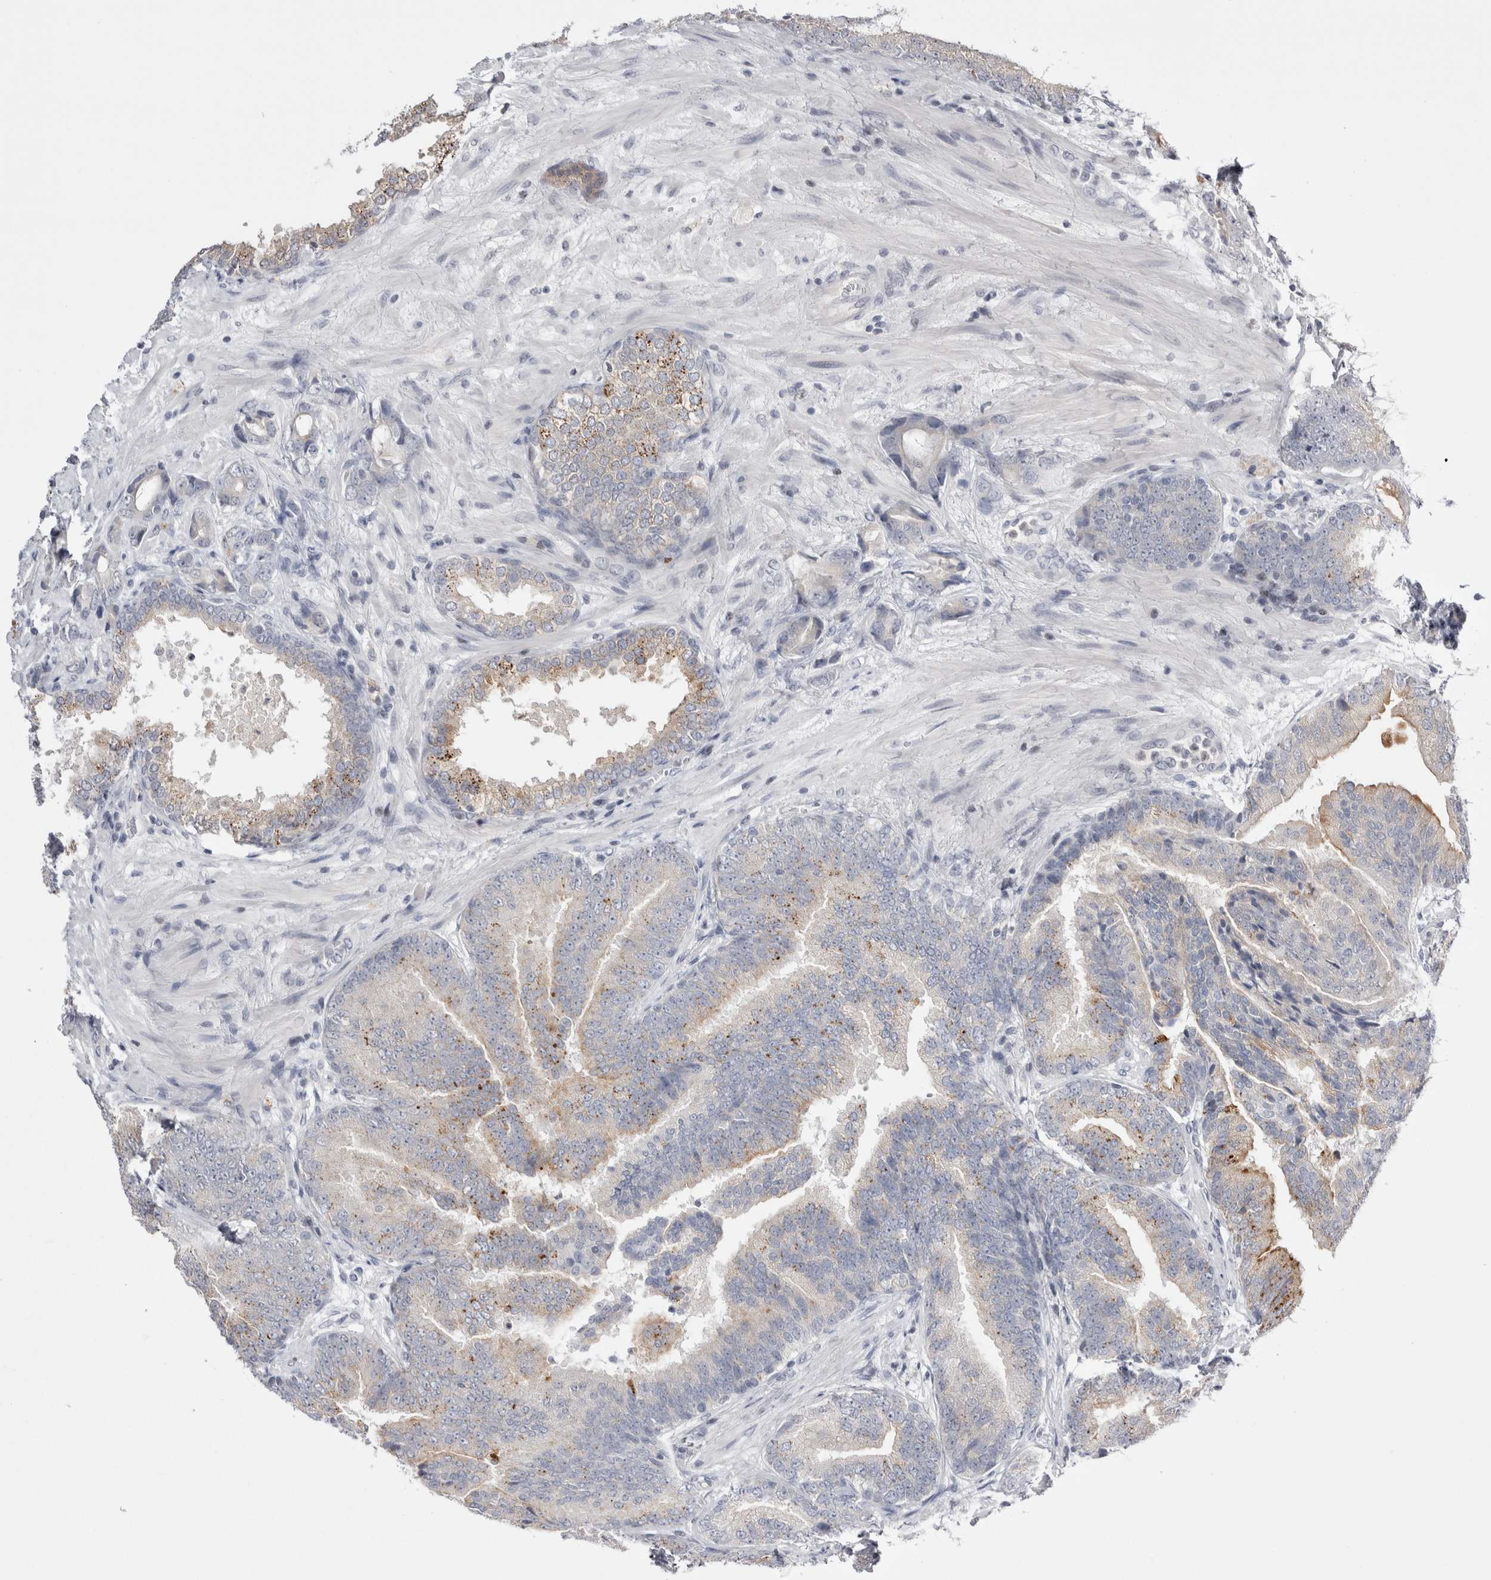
{"staining": {"intensity": "moderate", "quantity": "<25%", "location": "cytoplasmic/membranous"}, "tissue": "prostate cancer", "cell_type": "Tumor cells", "image_type": "cancer", "snomed": [{"axis": "morphology", "description": "Adenocarcinoma, High grade"}, {"axis": "topography", "description": "Prostate"}], "caption": "High-power microscopy captured an IHC micrograph of prostate cancer (adenocarcinoma (high-grade)), revealing moderate cytoplasmic/membranous expression in about <25% of tumor cells. (DAB (3,3'-diaminobenzidine) IHC with brightfield microscopy, high magnification).", "gene": "FNDC8", "patient": {"sex": "male", "age": 55}}